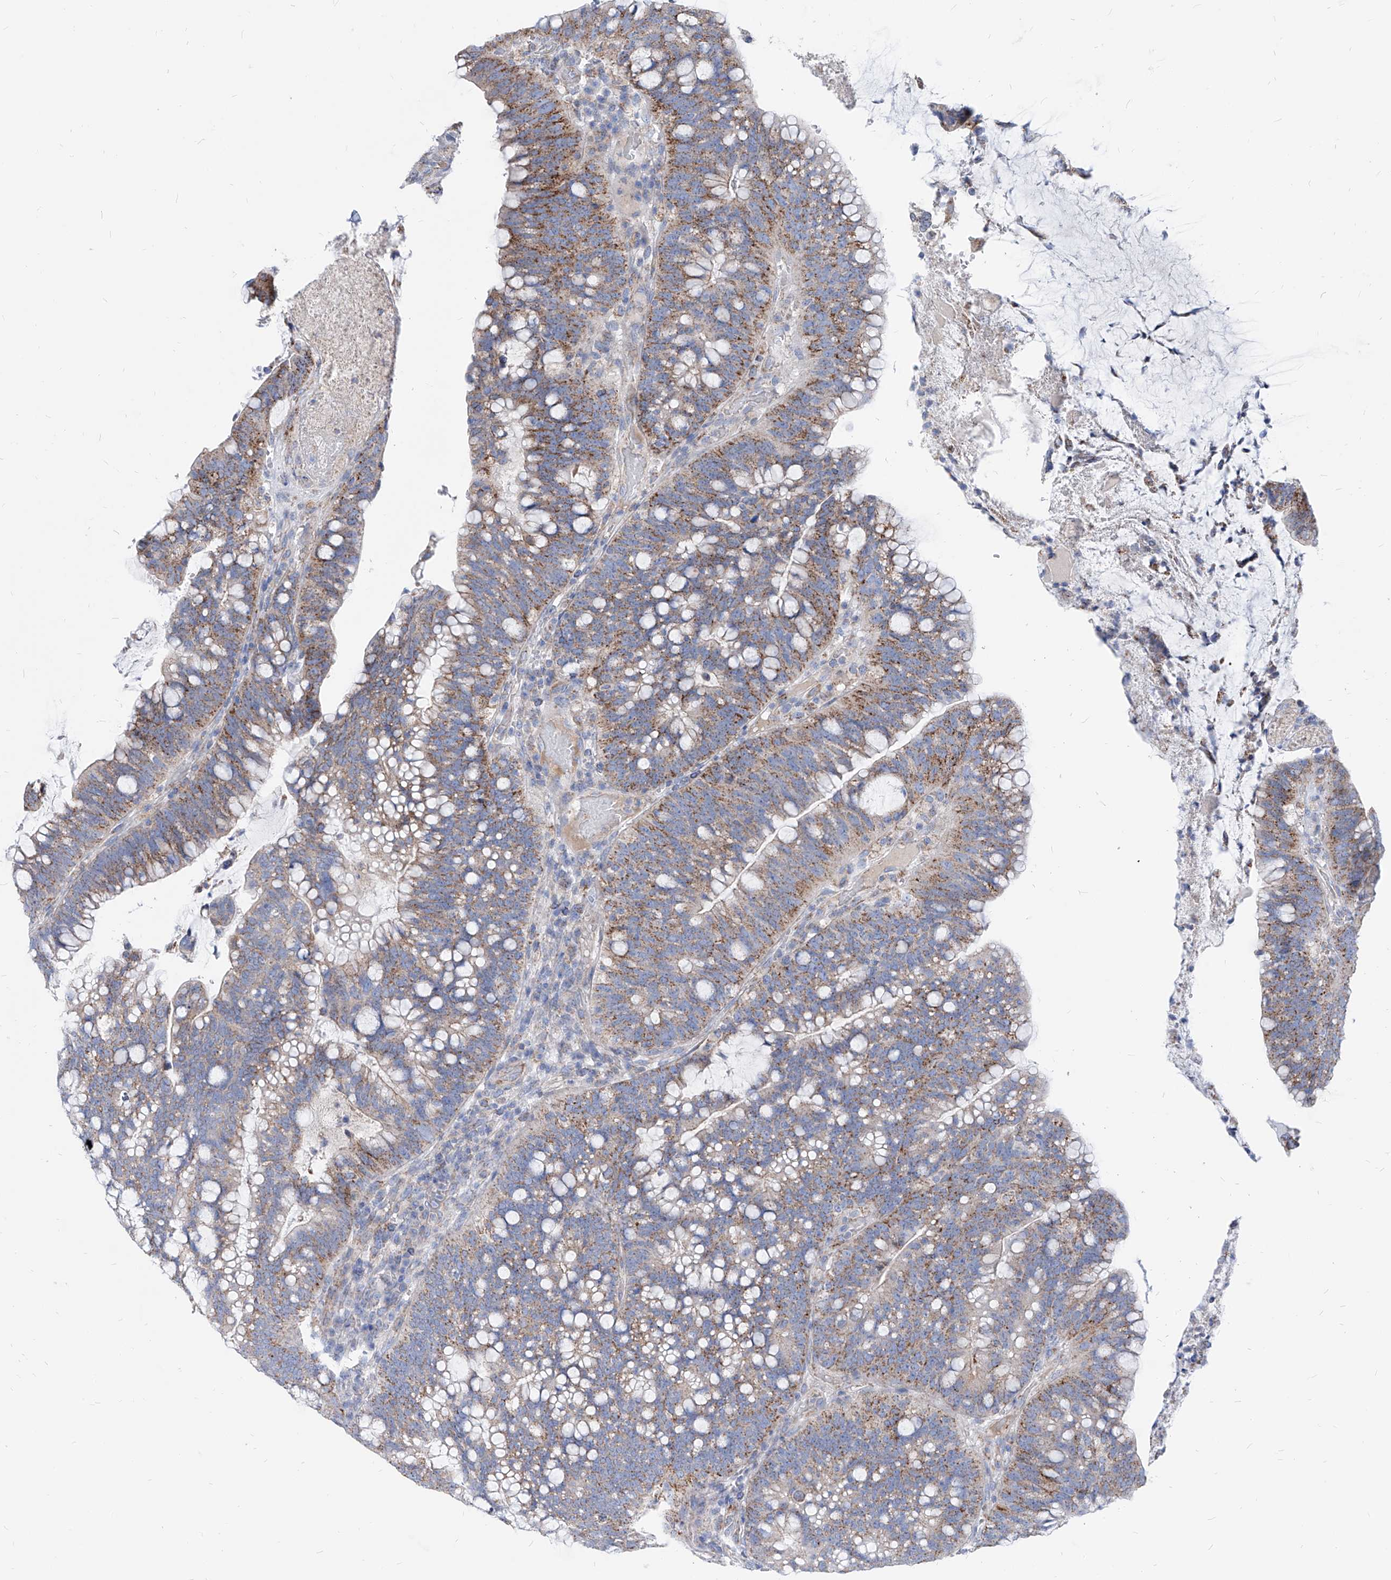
{"staining": {"intensity": "moderate", "quantity": ">75%", "location": "cytoplasmic/membranous"}, "tissue": "colorectal cancer", "cell_type": "Tumor cells", "image_type": "cancer", "snomed": [{"axis": "morphology", "description": "Adenocarcinoma, NOS"}, {"axis": "topography", "description": "Colon"}], "caption": "Colorectal adenocarcinoma was stained to show a protein in brown. There is medium levels of moderate cytoplasmic/membranous positivity in about >75% of tumor cells.", "gene": "AGPS", "patient": {"sex": "female", "age": 66}}